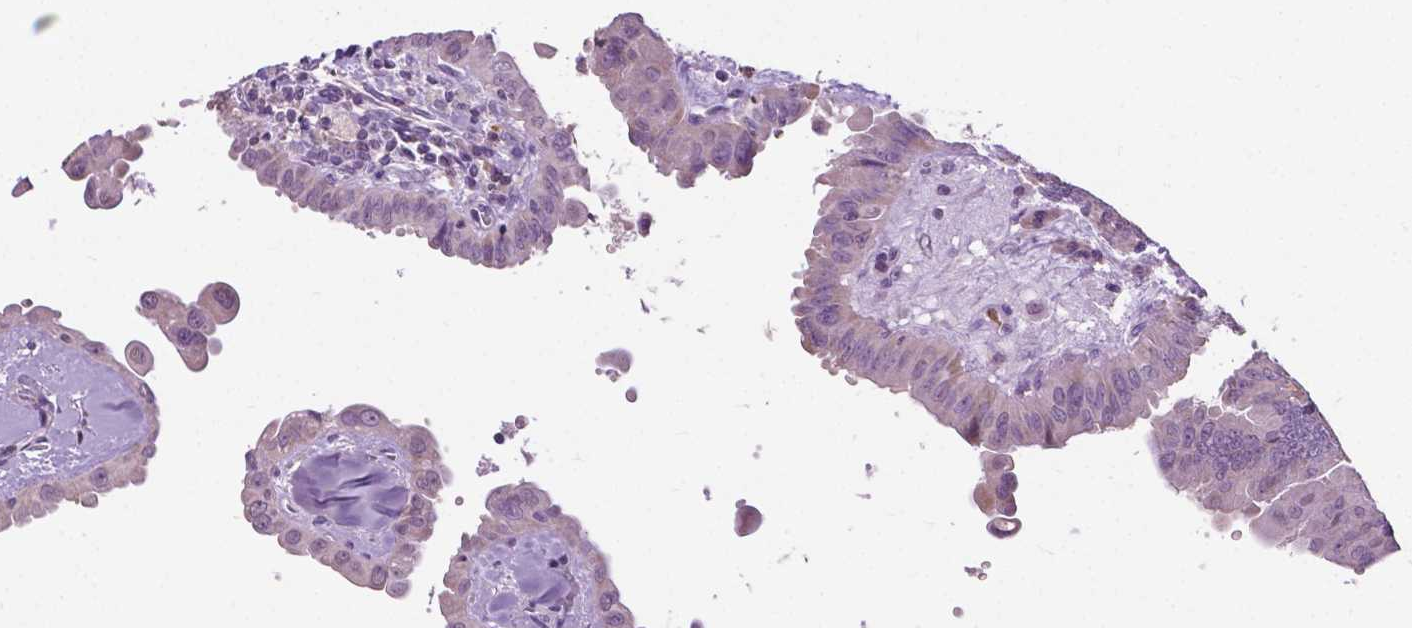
{"staining": {"intensity": "negative", "quantity": "none", "location": "none"}, "tissue": "thyroid cancer", "cell_type": "Tumor cells", "image_type": "cancer", "snomed": [{"axis": "morphology", "description": "Papillary adenocarcinoma, NOS"}, {"axis": "topography", "description": "Thyroid gland"}], "caption": "Thyroid cancer stained for a protein using immunohistochemistry shows no staining tumor cells.", "gene": "TTC9B", "patient": {"sex": "female", "age": 37}}